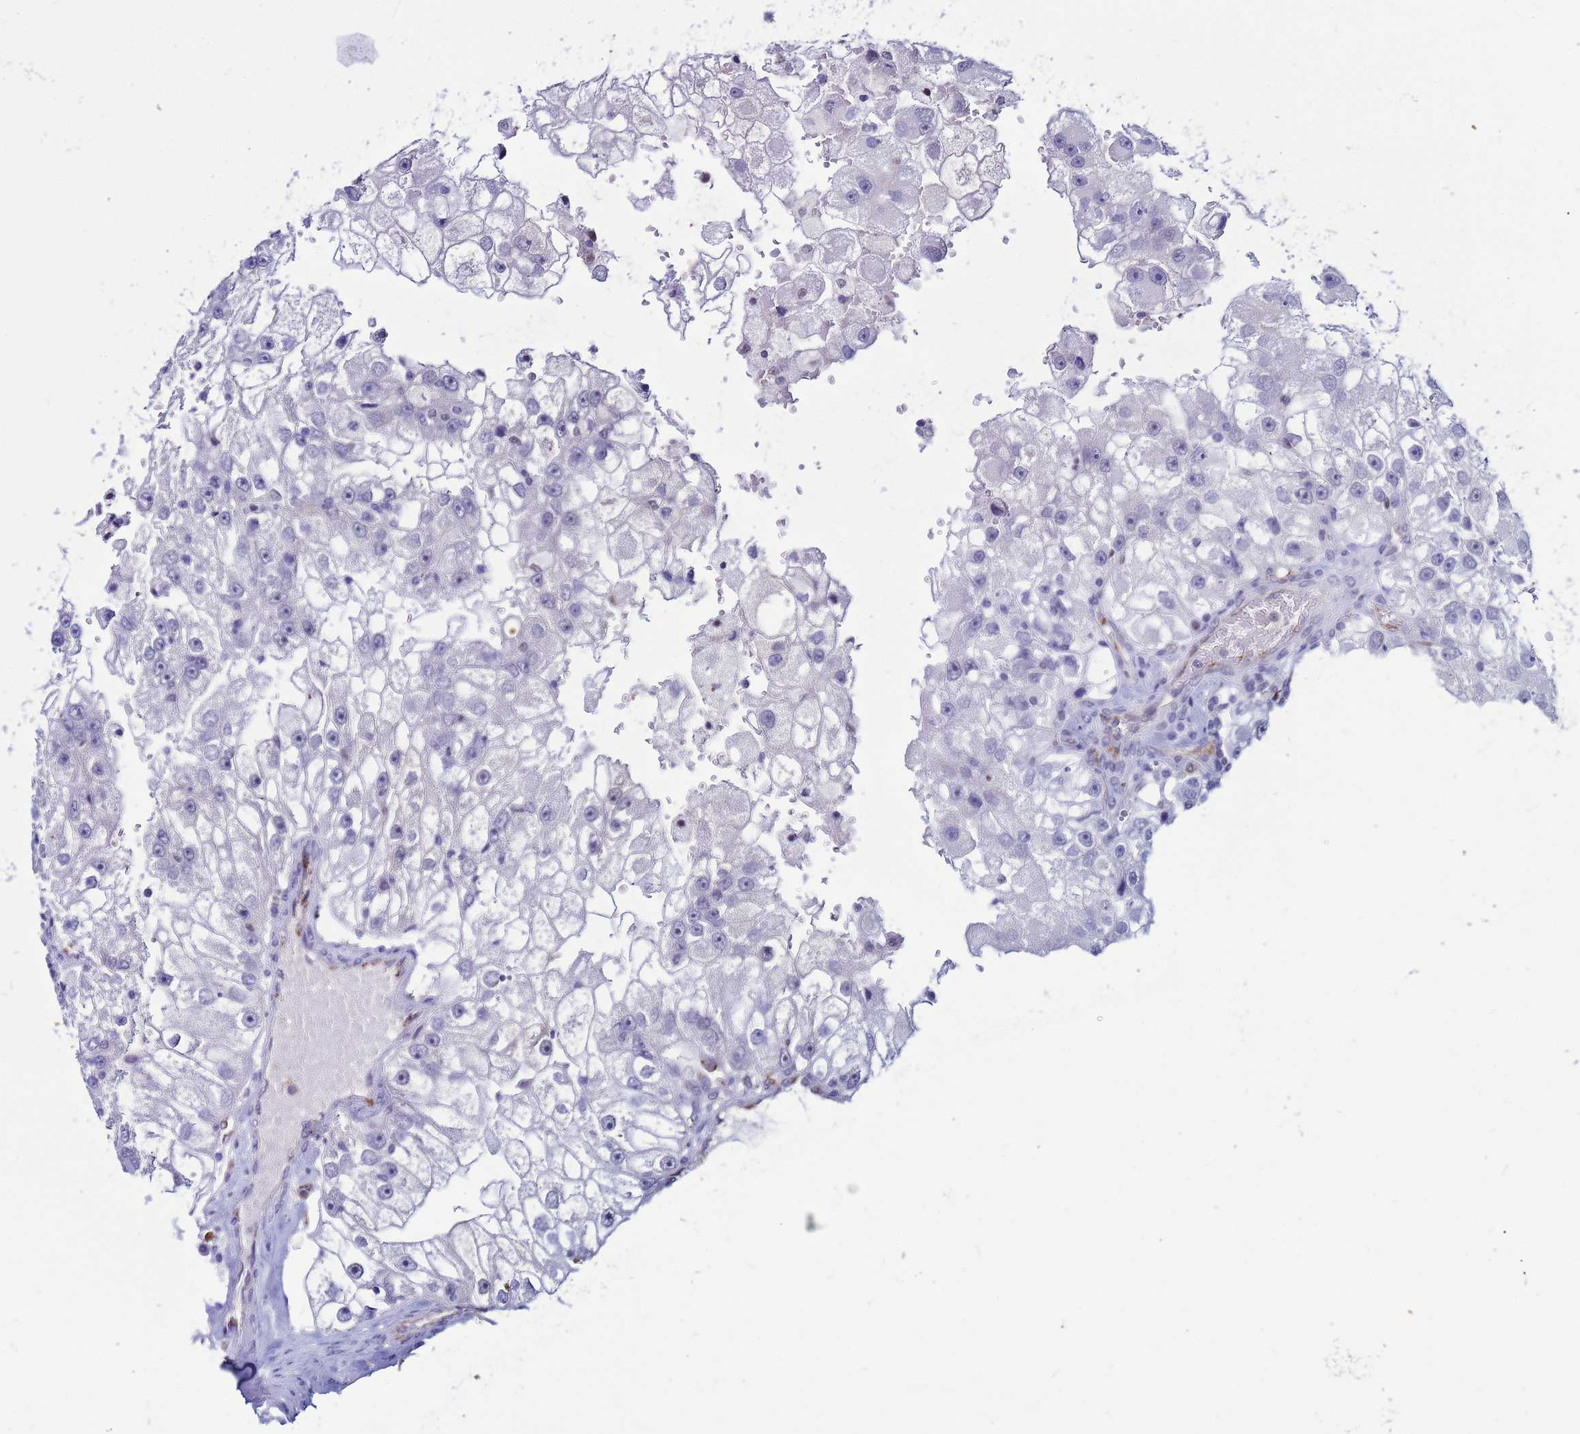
{"staining": {"intensity": "negative", "quantity": "none", "location": "none"}, "tissue": "renal cancer", "cell_type": "Tumor cells", "image_type": "cancer", "snomed": [{"axis": "morphology", "description": "Adenocarcinoma, NOS"}, {"axis": "topography", "description": "Kidney"}], "caption": "Immunohistochemistry photomicrograph of neoplastic tissue: human renal adenocarcinoma stained with DAB (3,3'-diaminobenzidine) shows no significant protein staining in tumor cells. (DAB immunohistochemistry (IHC) visualized using brightfield microscopy, high magnification).", "gene": "SLC25A37", "patient": {"sex": "male", "age": 63}}